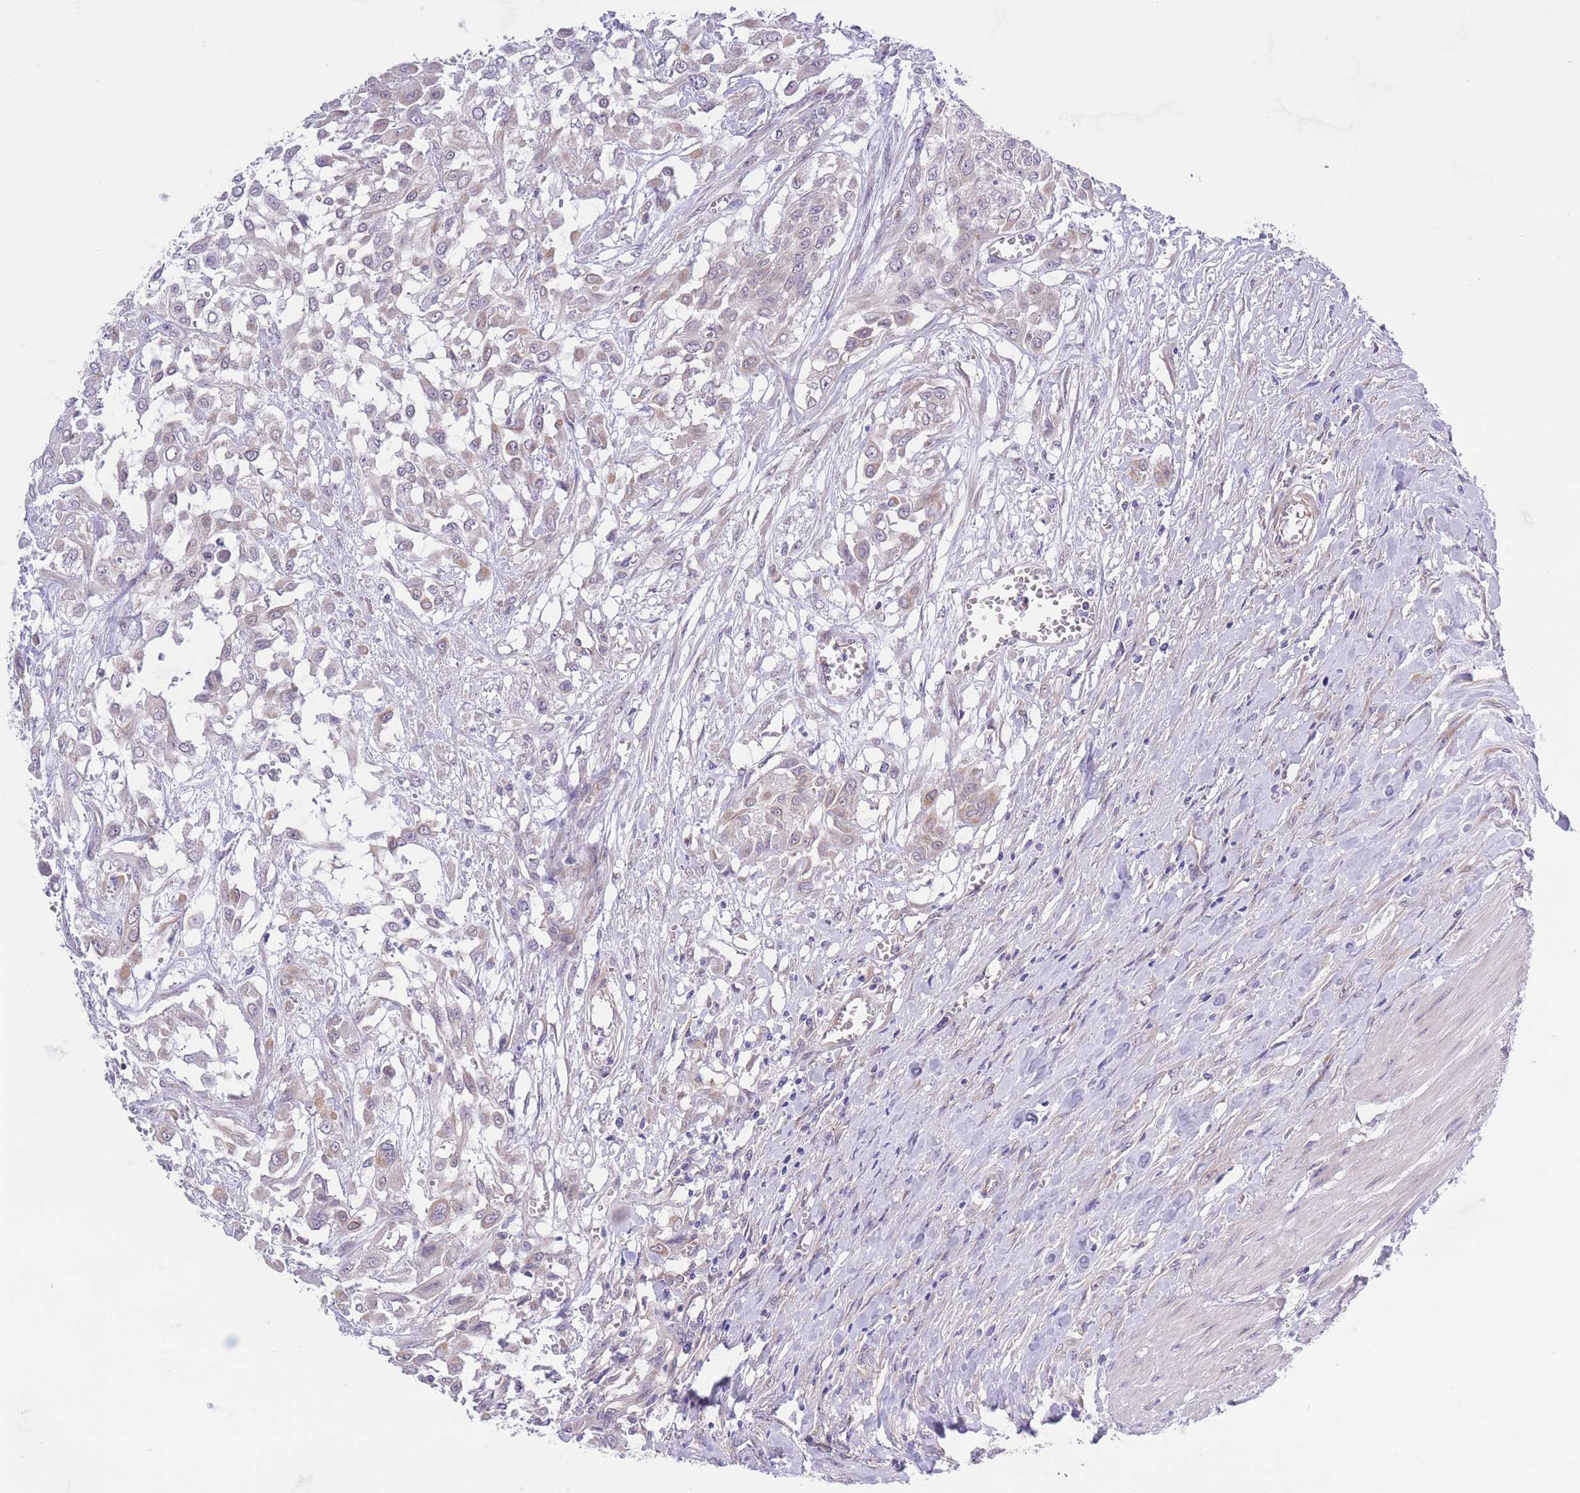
{"staining": {"intensity": "weak", "quantity": "<25%", "location": "cytoplasmic/membranous"}, "tissue": "urothelial cancer", "cell_type": "Tumor cells", "image_type": "cancer", "snomed": [{"axis": "morphology", "description": "Urothelial carcinoma, High grade"}, {"axis": "topography", "description": "Urinary bladder"}], "caption": "This is a image of IHC staining of high-grade urothelial carcinoma, which shows no positivity in tumor cells.", "gene": "WWOX", "patient": {"sex": "male", "age": 57}}